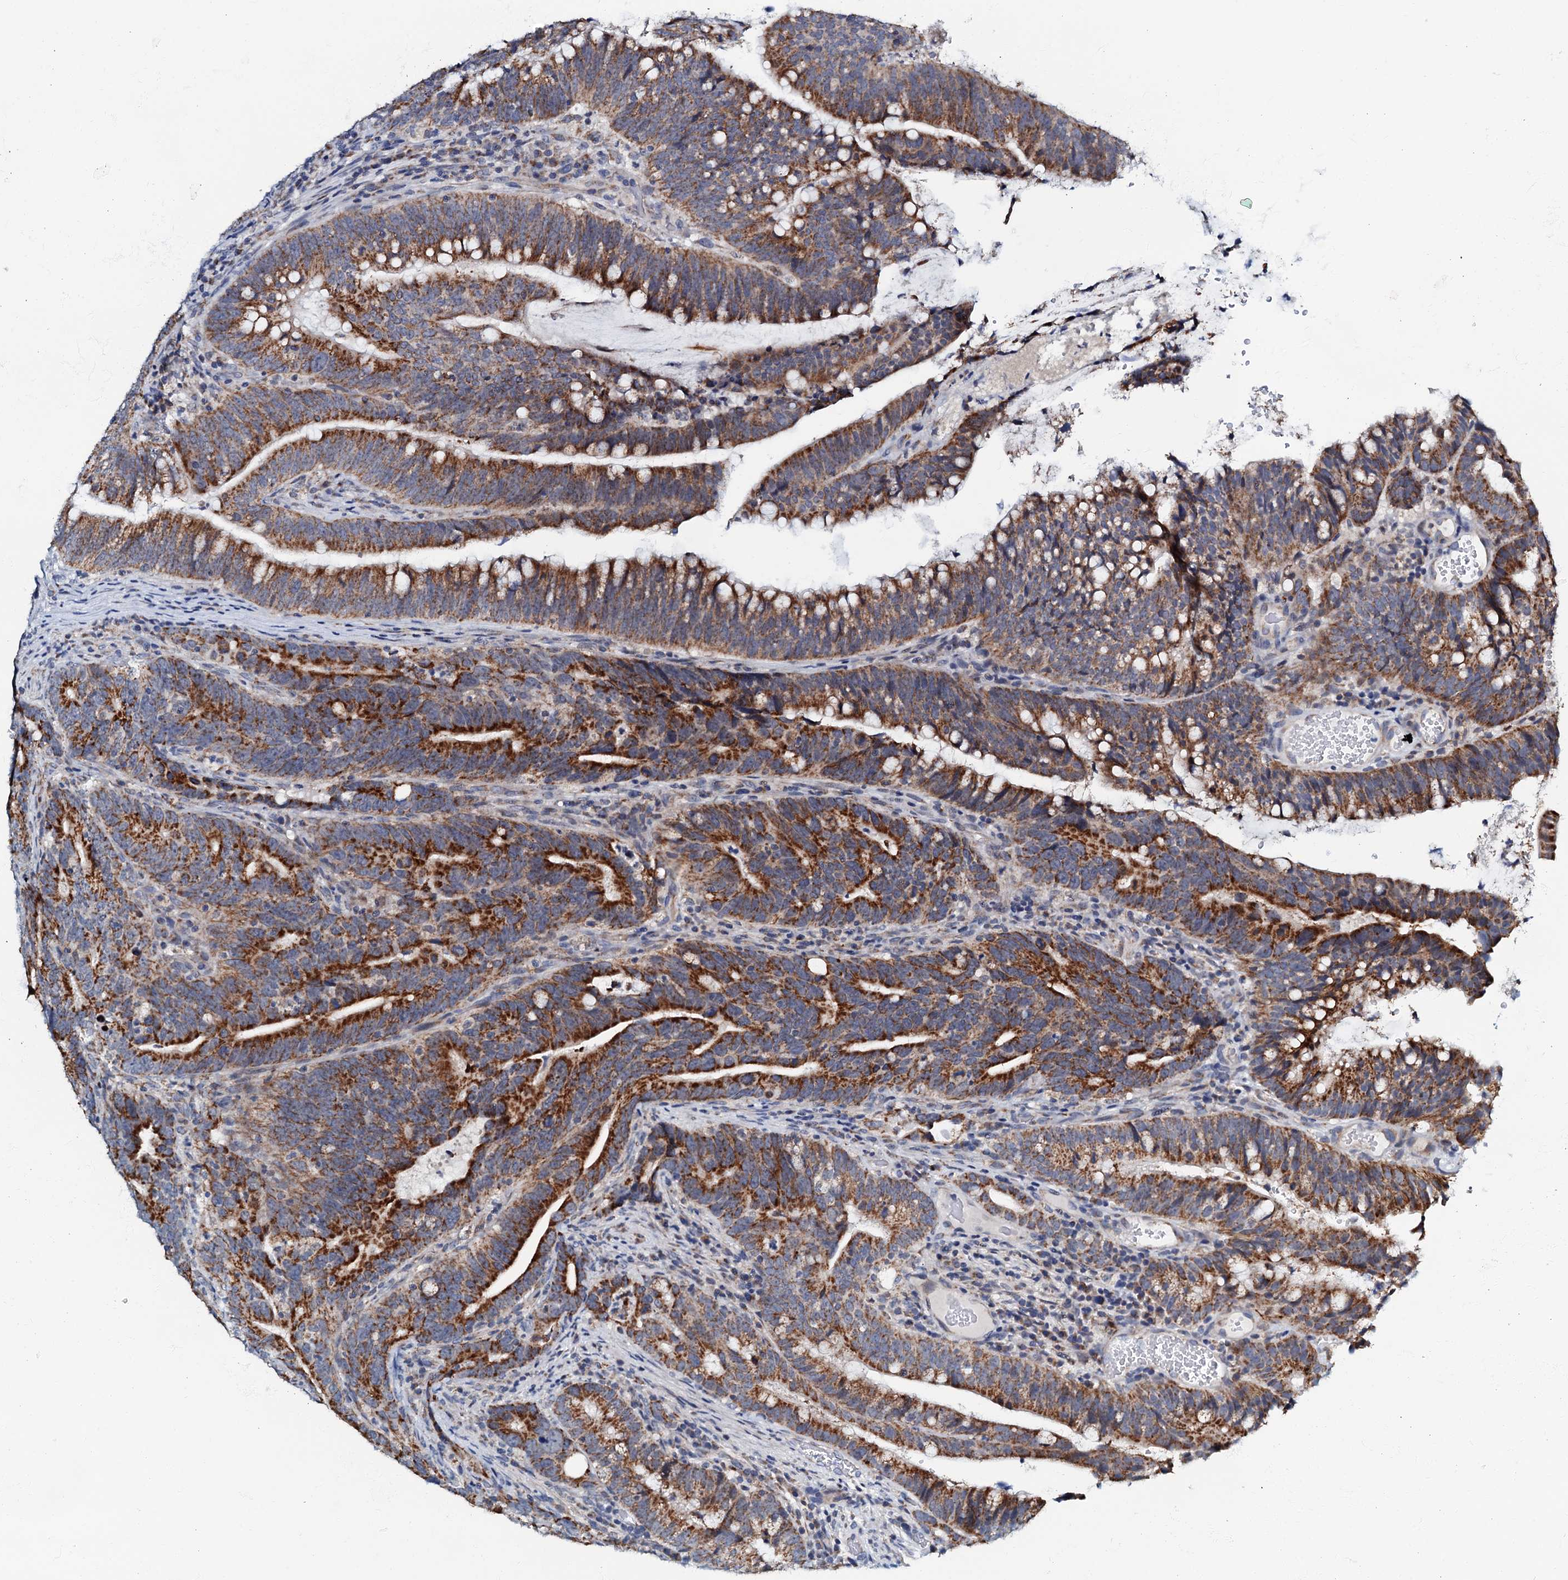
{"staining": {"intensity": "strong", "quantity": ">75%", "location": "cytoplasmic/membranous"}, "tissue": "colorectal cancer", "cell_type": "Tumor cells", "image_type": "cancer", "snomed": [{"axis": "morphology", "description": "Adenocarcinoma, NOS"}, {"axis": "topography", "description": "Colon"}], "caption": "The image shows a brown stain indicating the presence of a protein in the cytoplasmic/membranous of tumor cells in colorectal adenocarcinoma.", "gene": "MRPL51", "patient": {"sex": "female", "age": 66}}